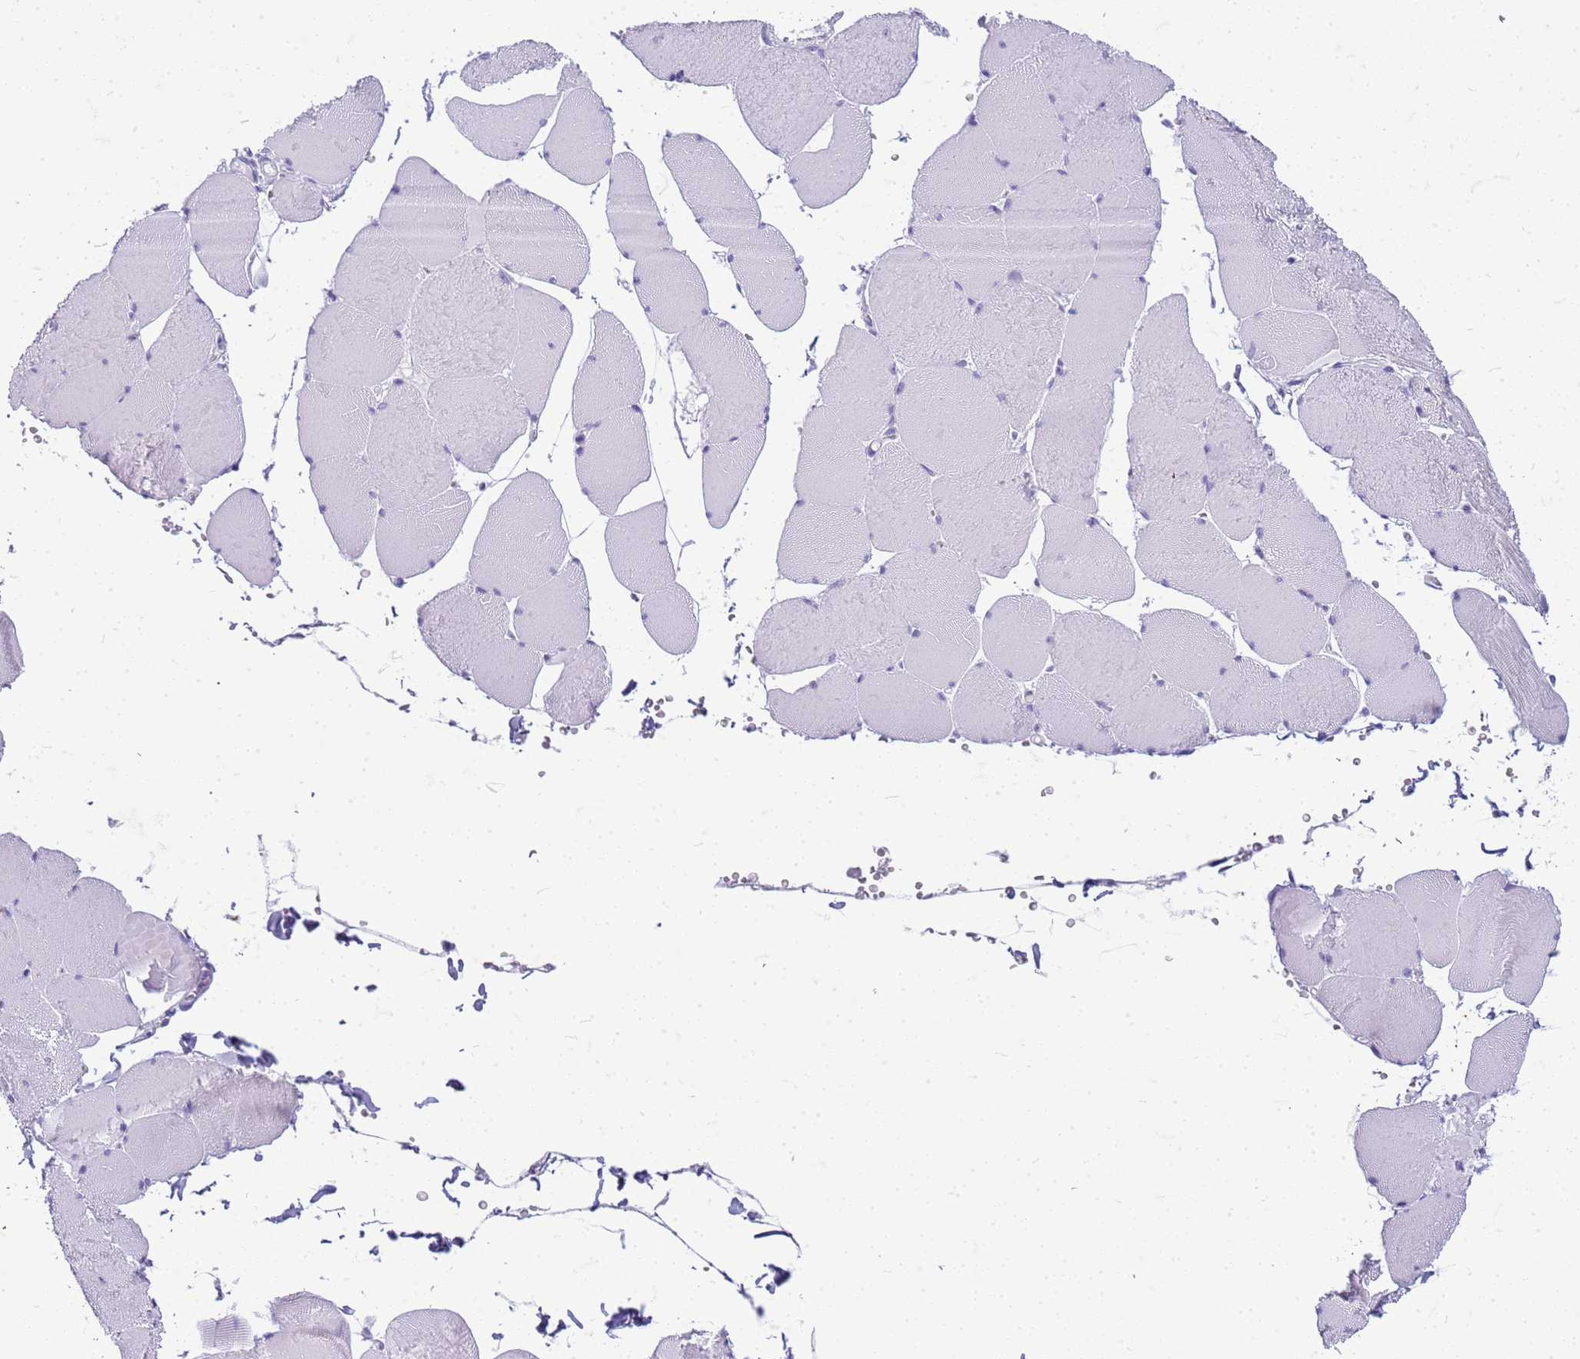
{"staining": {"intensity": "negative", "quantity": "none", "location": "none"}, "tissue": "skeletal muscle", "cell_type": "Myocytes", "image_type": "normal", "snomed": [{"axis": "morphology", "description": "Normal tissue, NOS"}, {"axis": "topography", "description": "Skeletal muscle"}, {"axis": "topography", "description": "Head-Neck"}], "caption": "Myocytes show no significant protein expression in benign skeletal muscle. (DAB immunohistochemistry, high magnification).", "gene": "CFAP100", "patient": {"sex": "male", "age": 66}}